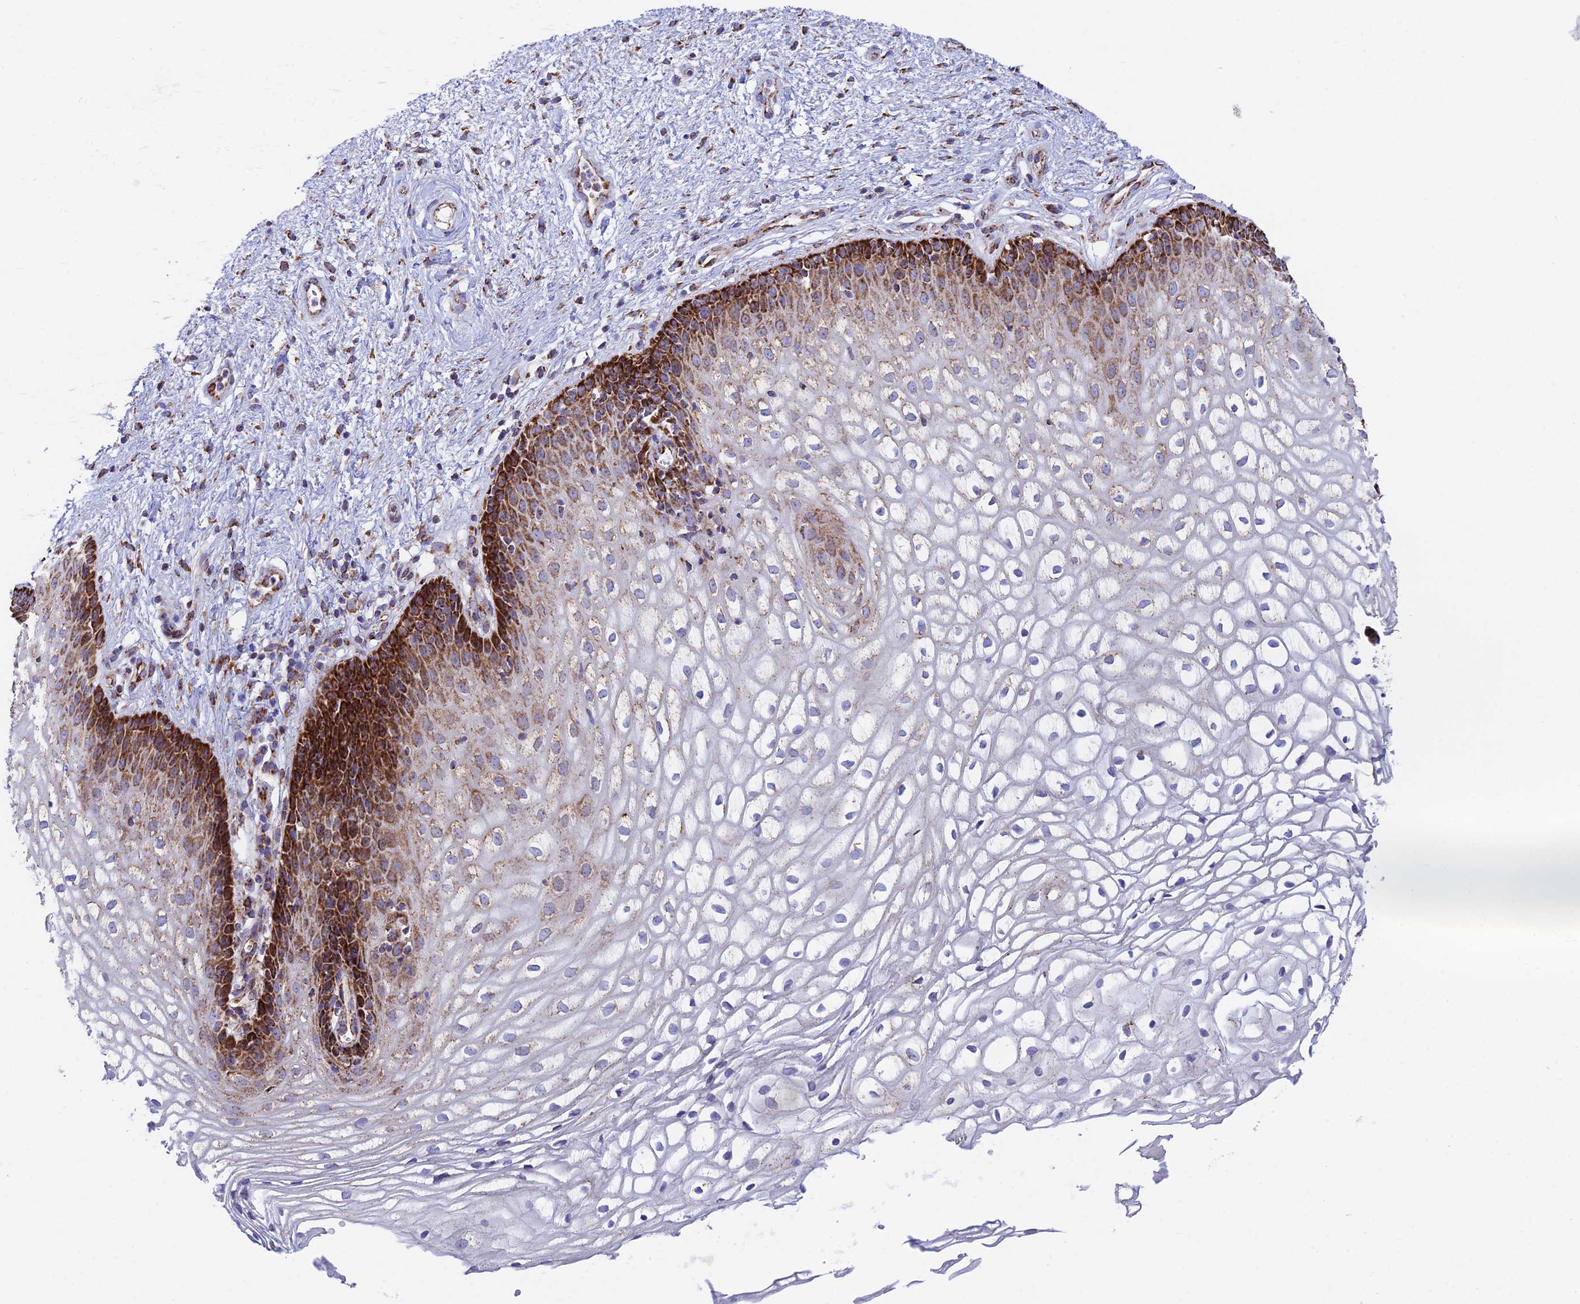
{"staining": {"intensity": "strong", "quantity": "25%-75%", "location": "cytoplasmic/membranous"}, "tissue": "vagina", "cell_type": "Squamous epithelial cells", "image_type": "normal", "snomed": [{"axis": "morphology", "description": "Normal tissue, NOS"}, {"axis": "topography", "description": "Vagina"}], "caption": "Immunohistochemistry of benign vagina demonstrates high levels of strong cytoplasmic/membranous staining in about 25%-75% of squamous epithelial cells.", "gene": "CHCHD3", "patient": {"sex": "female", "age": 34}}